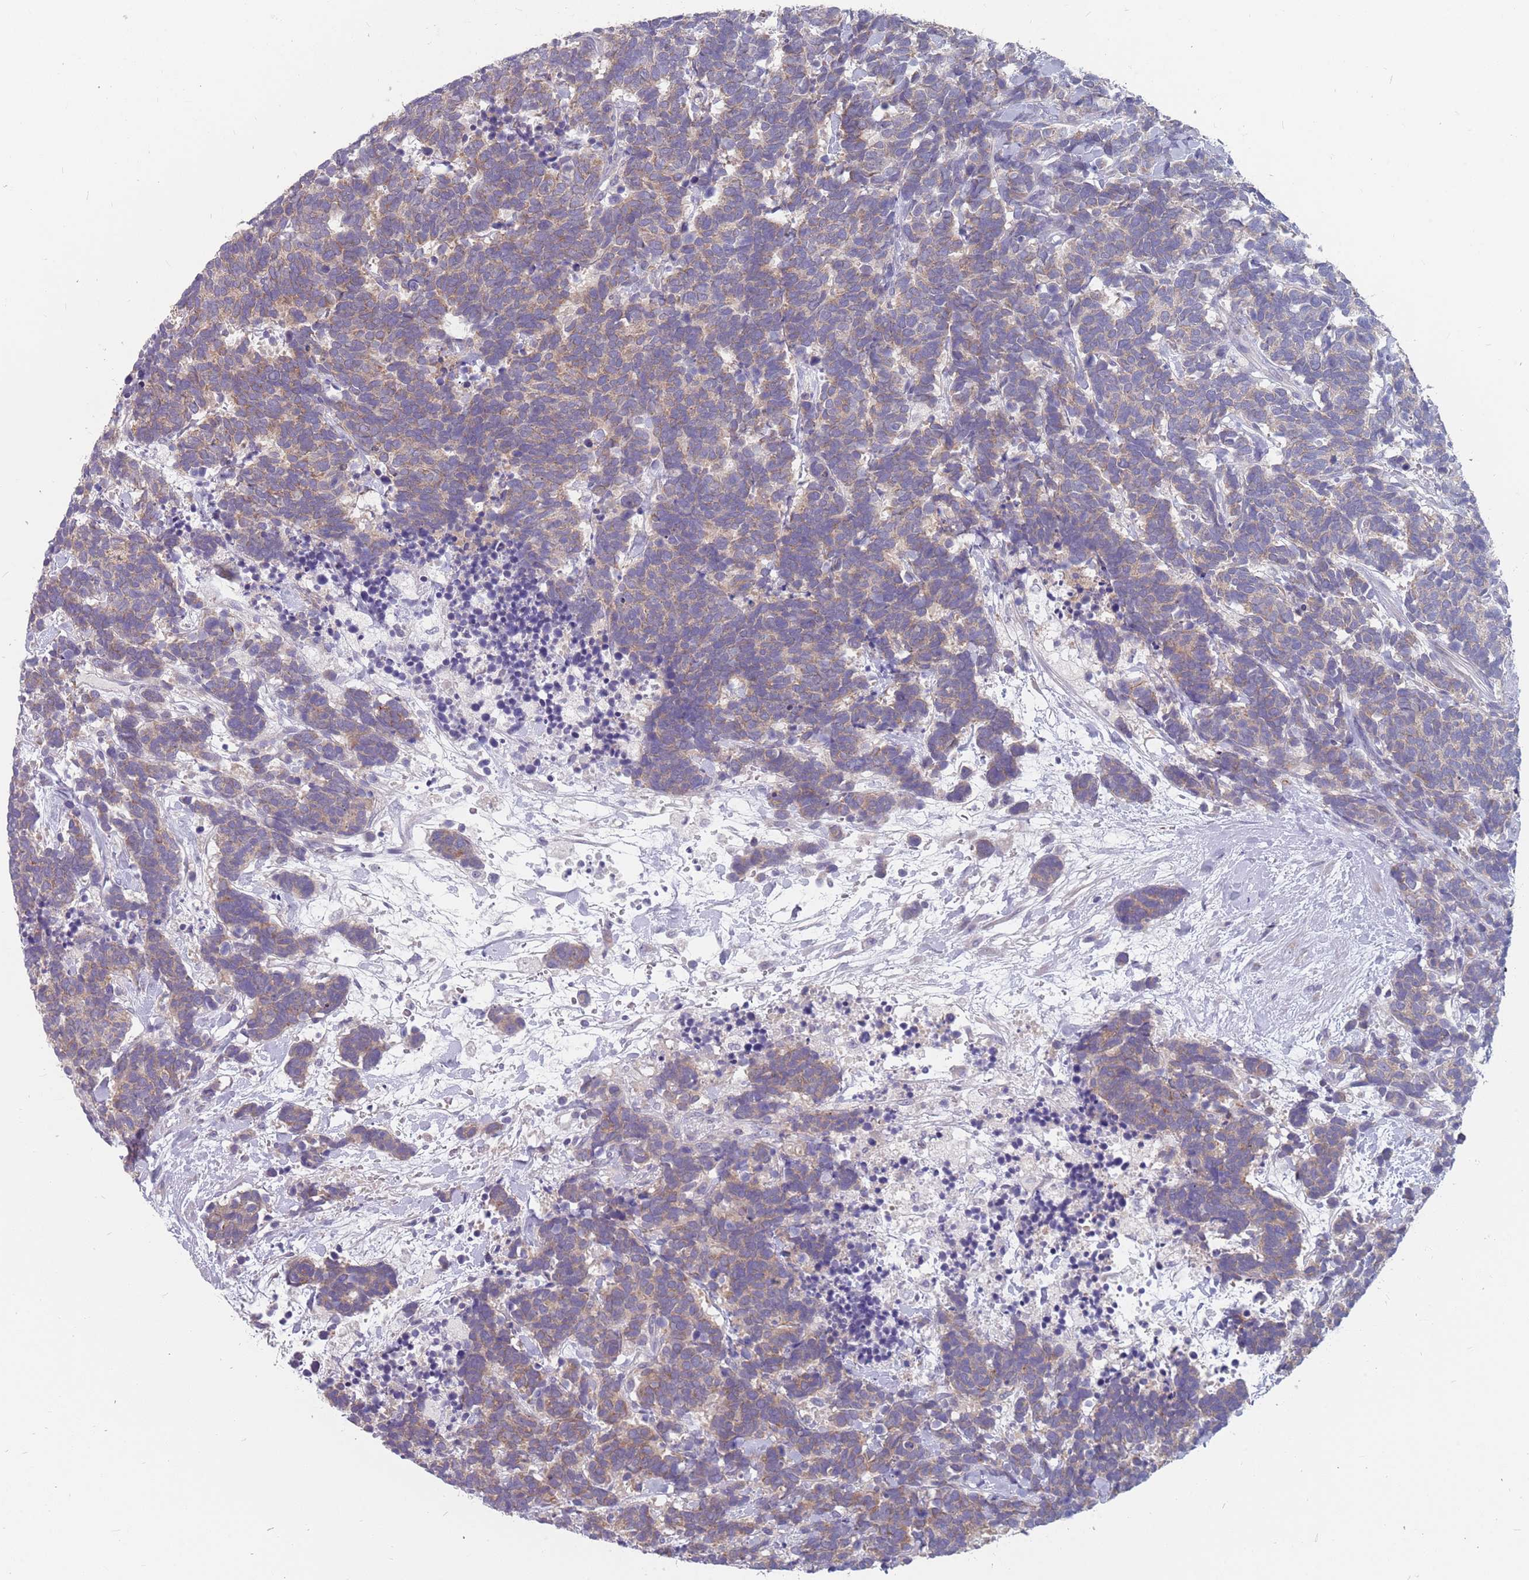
{"staining": {"intensity": "weak", "quantity": ">75%", "location": "cytoplasmic/membranous"}, "tissue": "carcinoid", "cell_type": "Tumor cells", "image_type": "cancer", "snomed": [{"axis": "morphology", "description": "Carcinoma, NOS"}, {"axis": "morphology", "description": "Carcinoid, malignant, NOS"}, {"axis": "topography", "description": "Prostate"}], "caption": "This is a photomicrograph of immunohistochemistry (IHC) staining of carcinoid, which shows weak positivity in the cytoplasmic/membranous of tumor cells.", "gene": "CMTR2", "patient": {"sex": "male", "age": 57}}